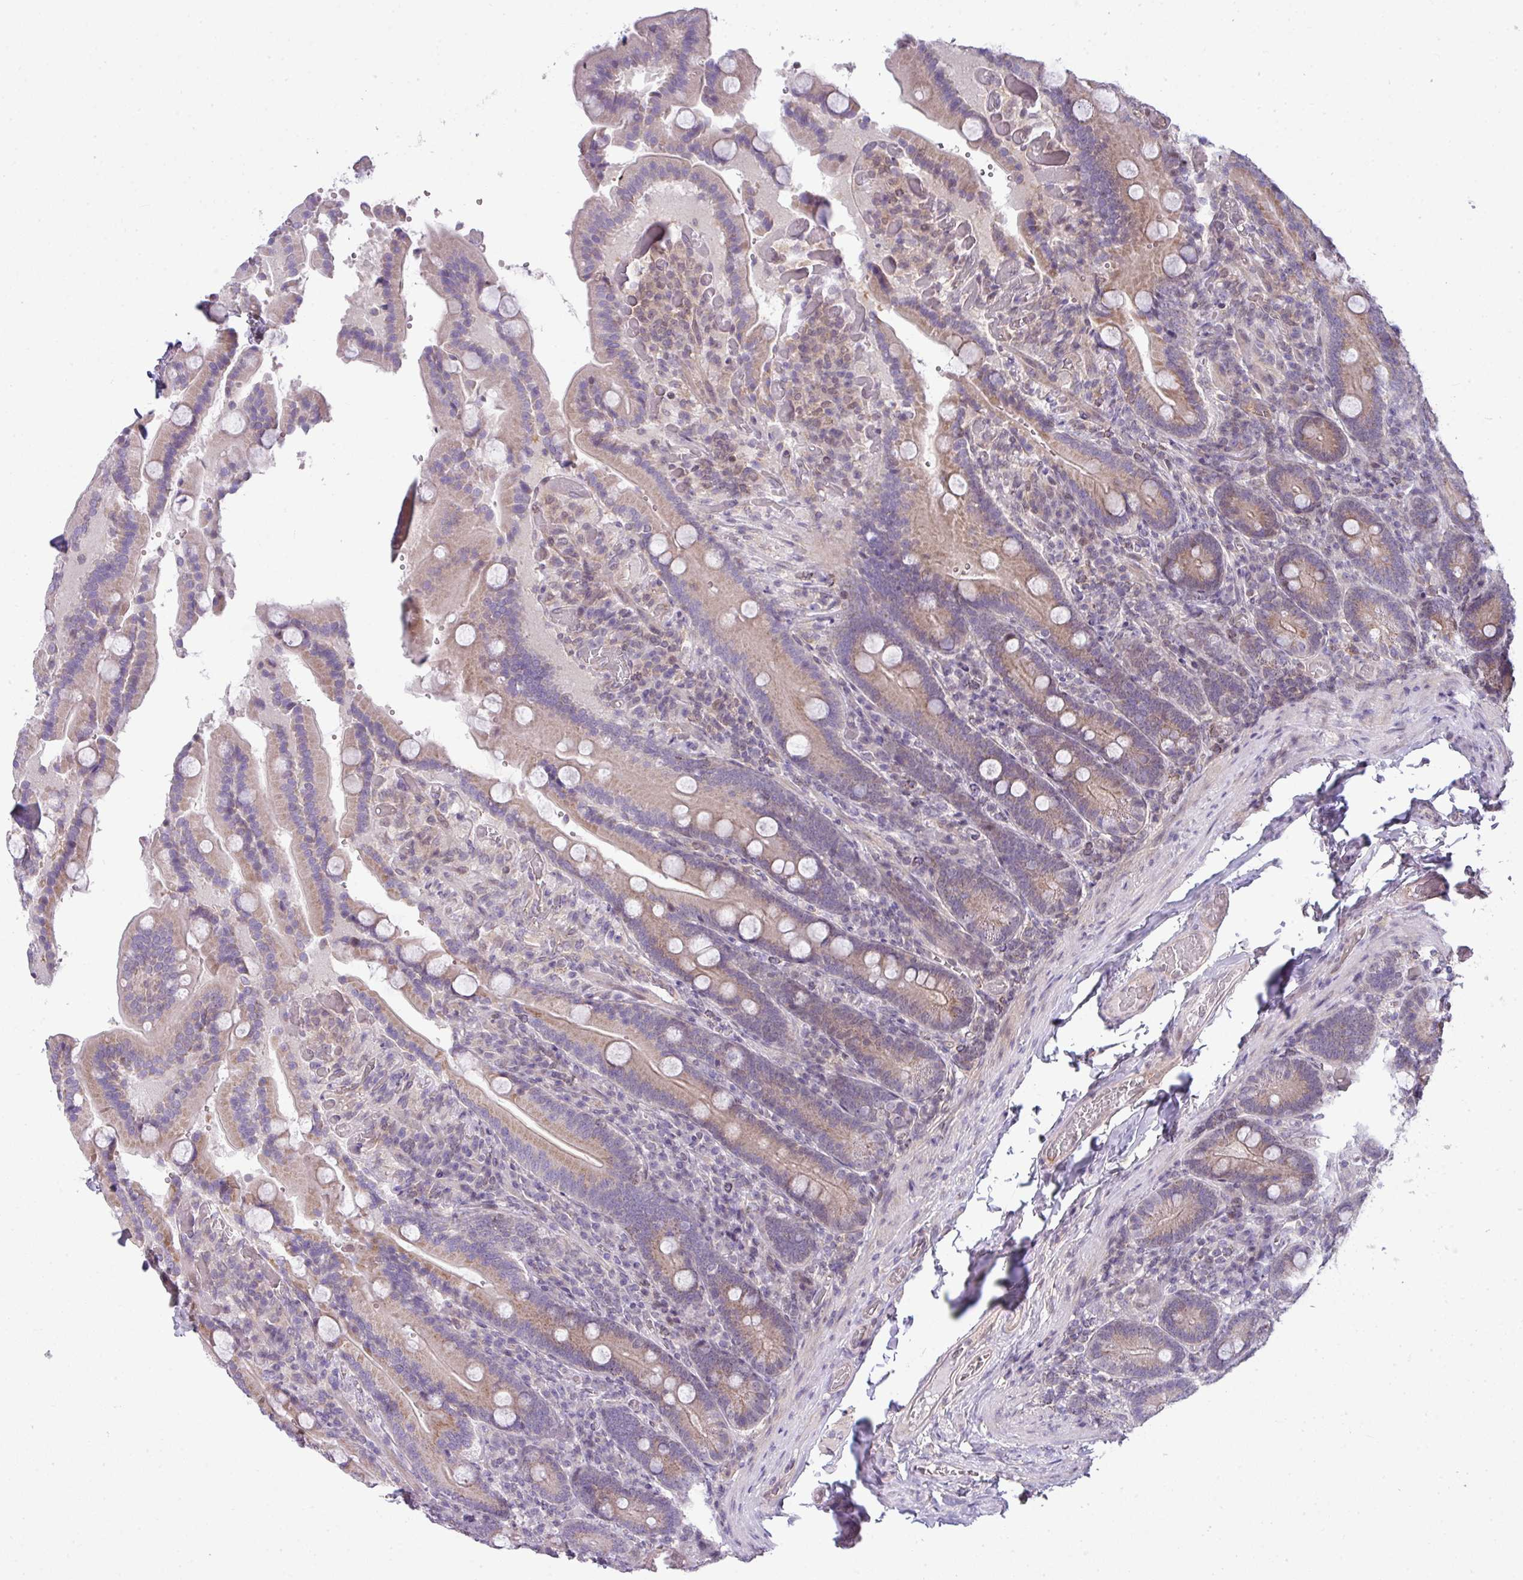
{"staining": {"intensity": "weak", "quantity": "25%-75%", "location": "cytoplasmic/membranous"}, "tissue": "duodenum", "cell_type": "Glandular cells", "image_type": "normal", "snomed": [{"axis": "morphology", "description": "Normal tissue, NOS"}, {"axis": "topography", "description": "Duodenum"}], "caption": "Protein expression analysis of normal duodenum reveals weak cytoplasmic/membranous positivity in approximately 25%-75% of glandular cells.", "gene": "STAT5A", "patient": {"sex": "female", "age": 62}}